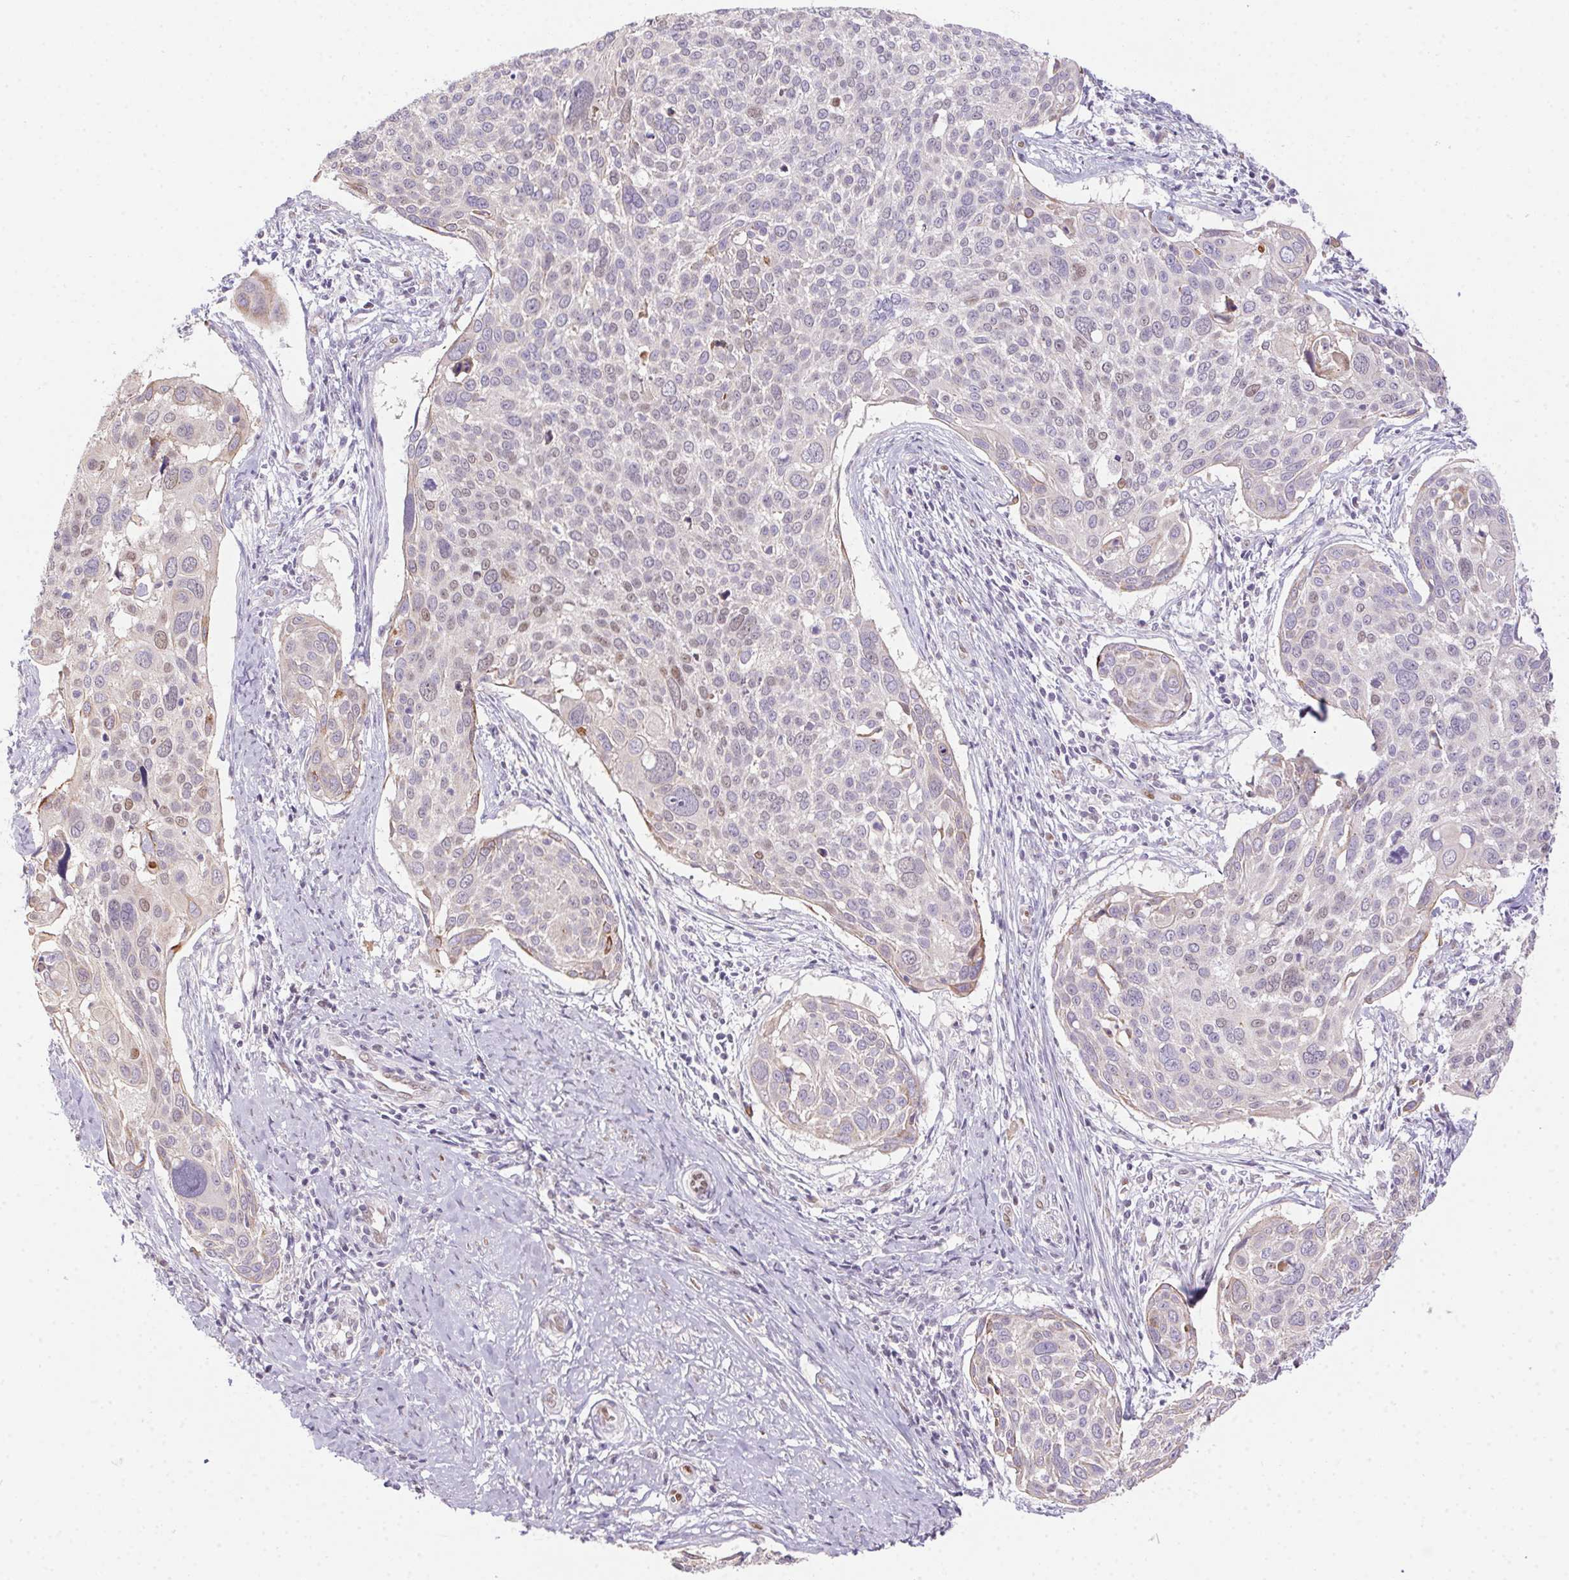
{"staining": {"intensity": "weak", "quantity": "<25%", "location": "nuclear"}, "tissue": "cervical cancer", "cell_type": "Tumor cells", "image_type": "cancer", "snomed": [{"axis": "morphology", "description": "Squamous cell carcinoma, NOS"}, {"axis": "topography", "description": "Cervix"}], "caption": "Photomicrograph shows no protein staining in tumor cells of cervical squamous cell carcinoma tissue.", "gene": "SP9", "patient": {"sex": "female", "age": 39}}